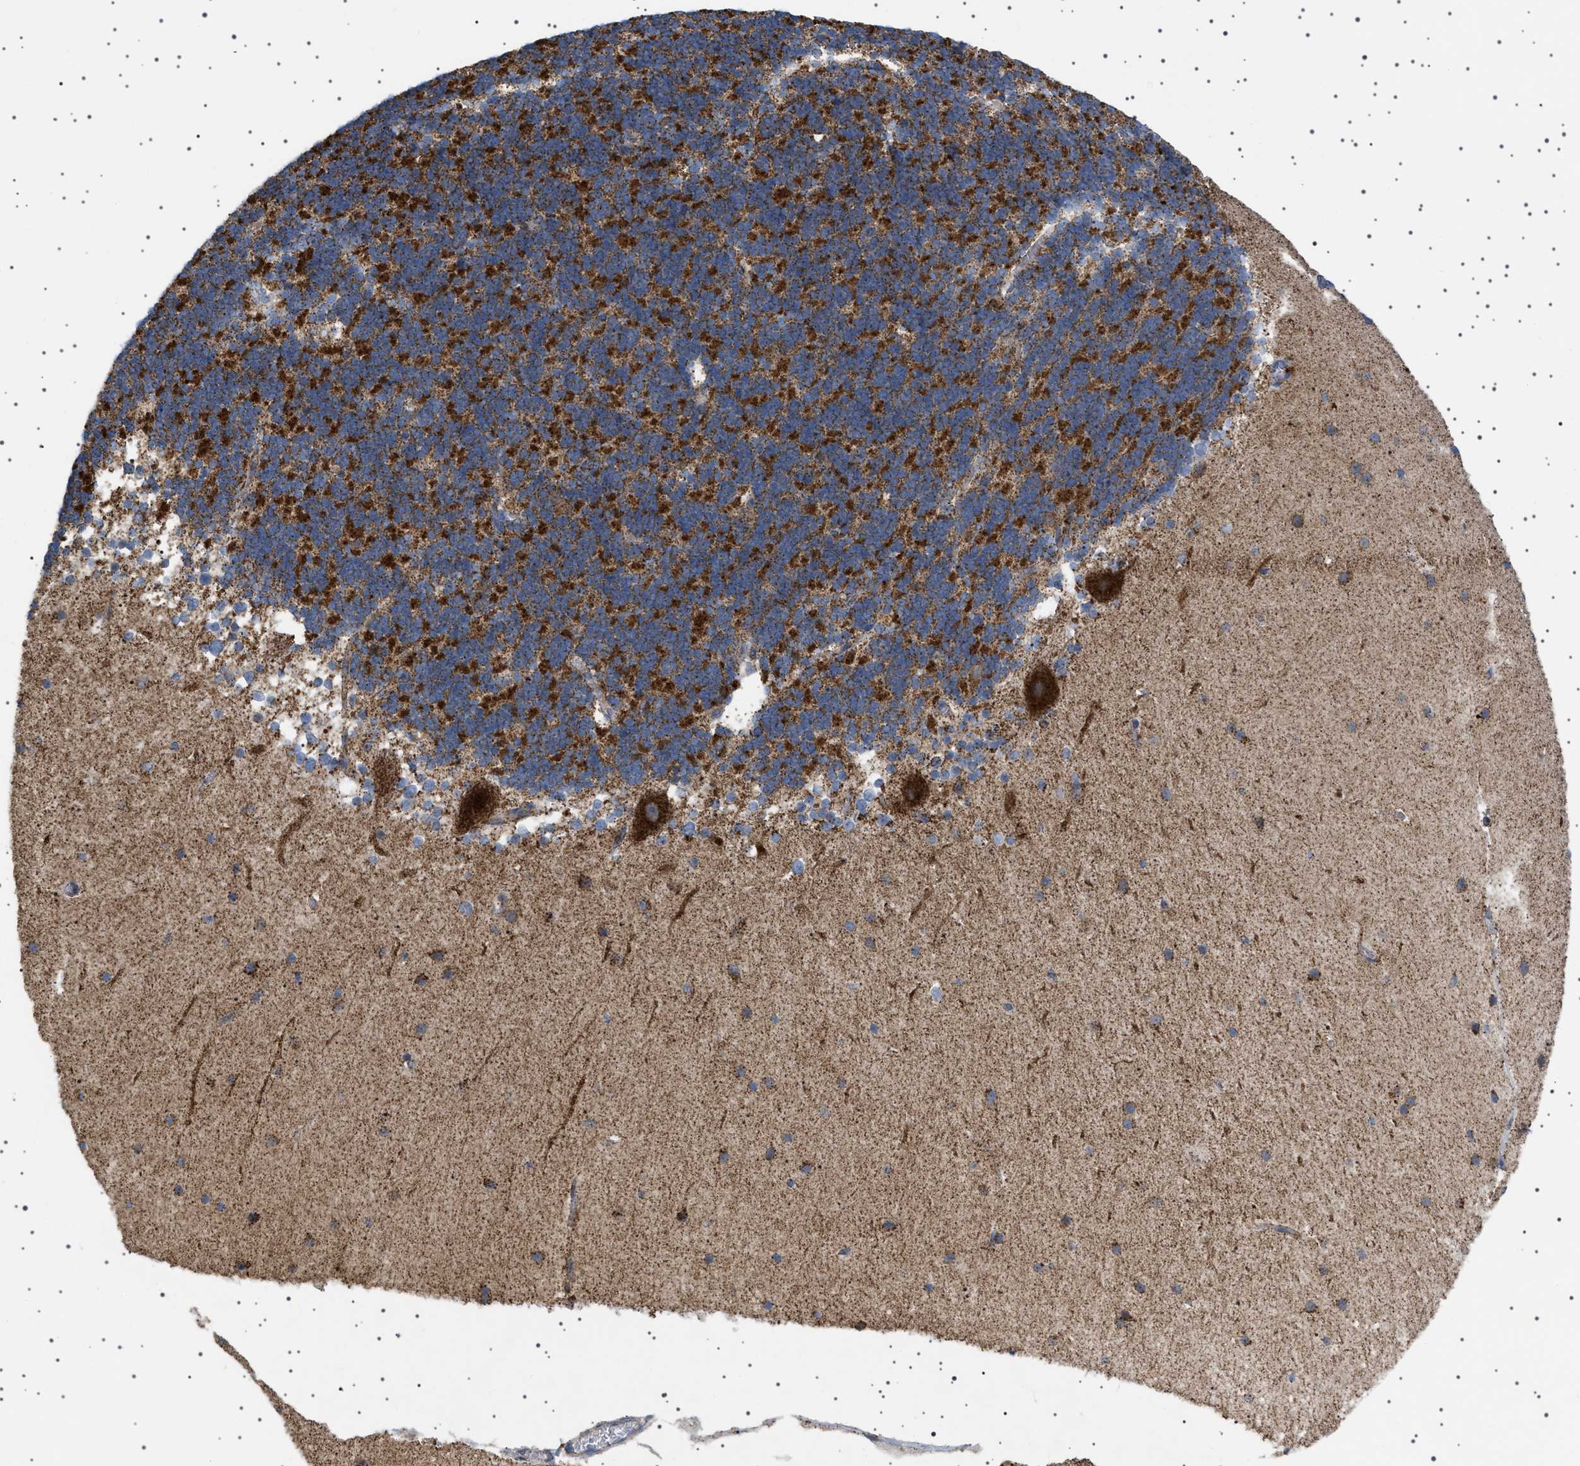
{"staining": {"intensity": "strong", "quantity": "25%-75%", "location": "cytoplasmic/membranous"}, "tissue": "cerebellum", "cell_type": "Cells in granular layer", "image_type": "normal", "snomed": [{"axis": "morphology", "description": "Normal tissue, NOS"}, {"axis": "topography", "description": "Cerebellum"}], "caption": "Strong cytoplasmic/membranous positivity for a protein is seen in approximately 25%-75% of cells in granular layer of unremarkable cerebellum using immunohistochemistry (IHC).", "gene": "UBXN8", "patient": {"sex": "female", "age": 19}}